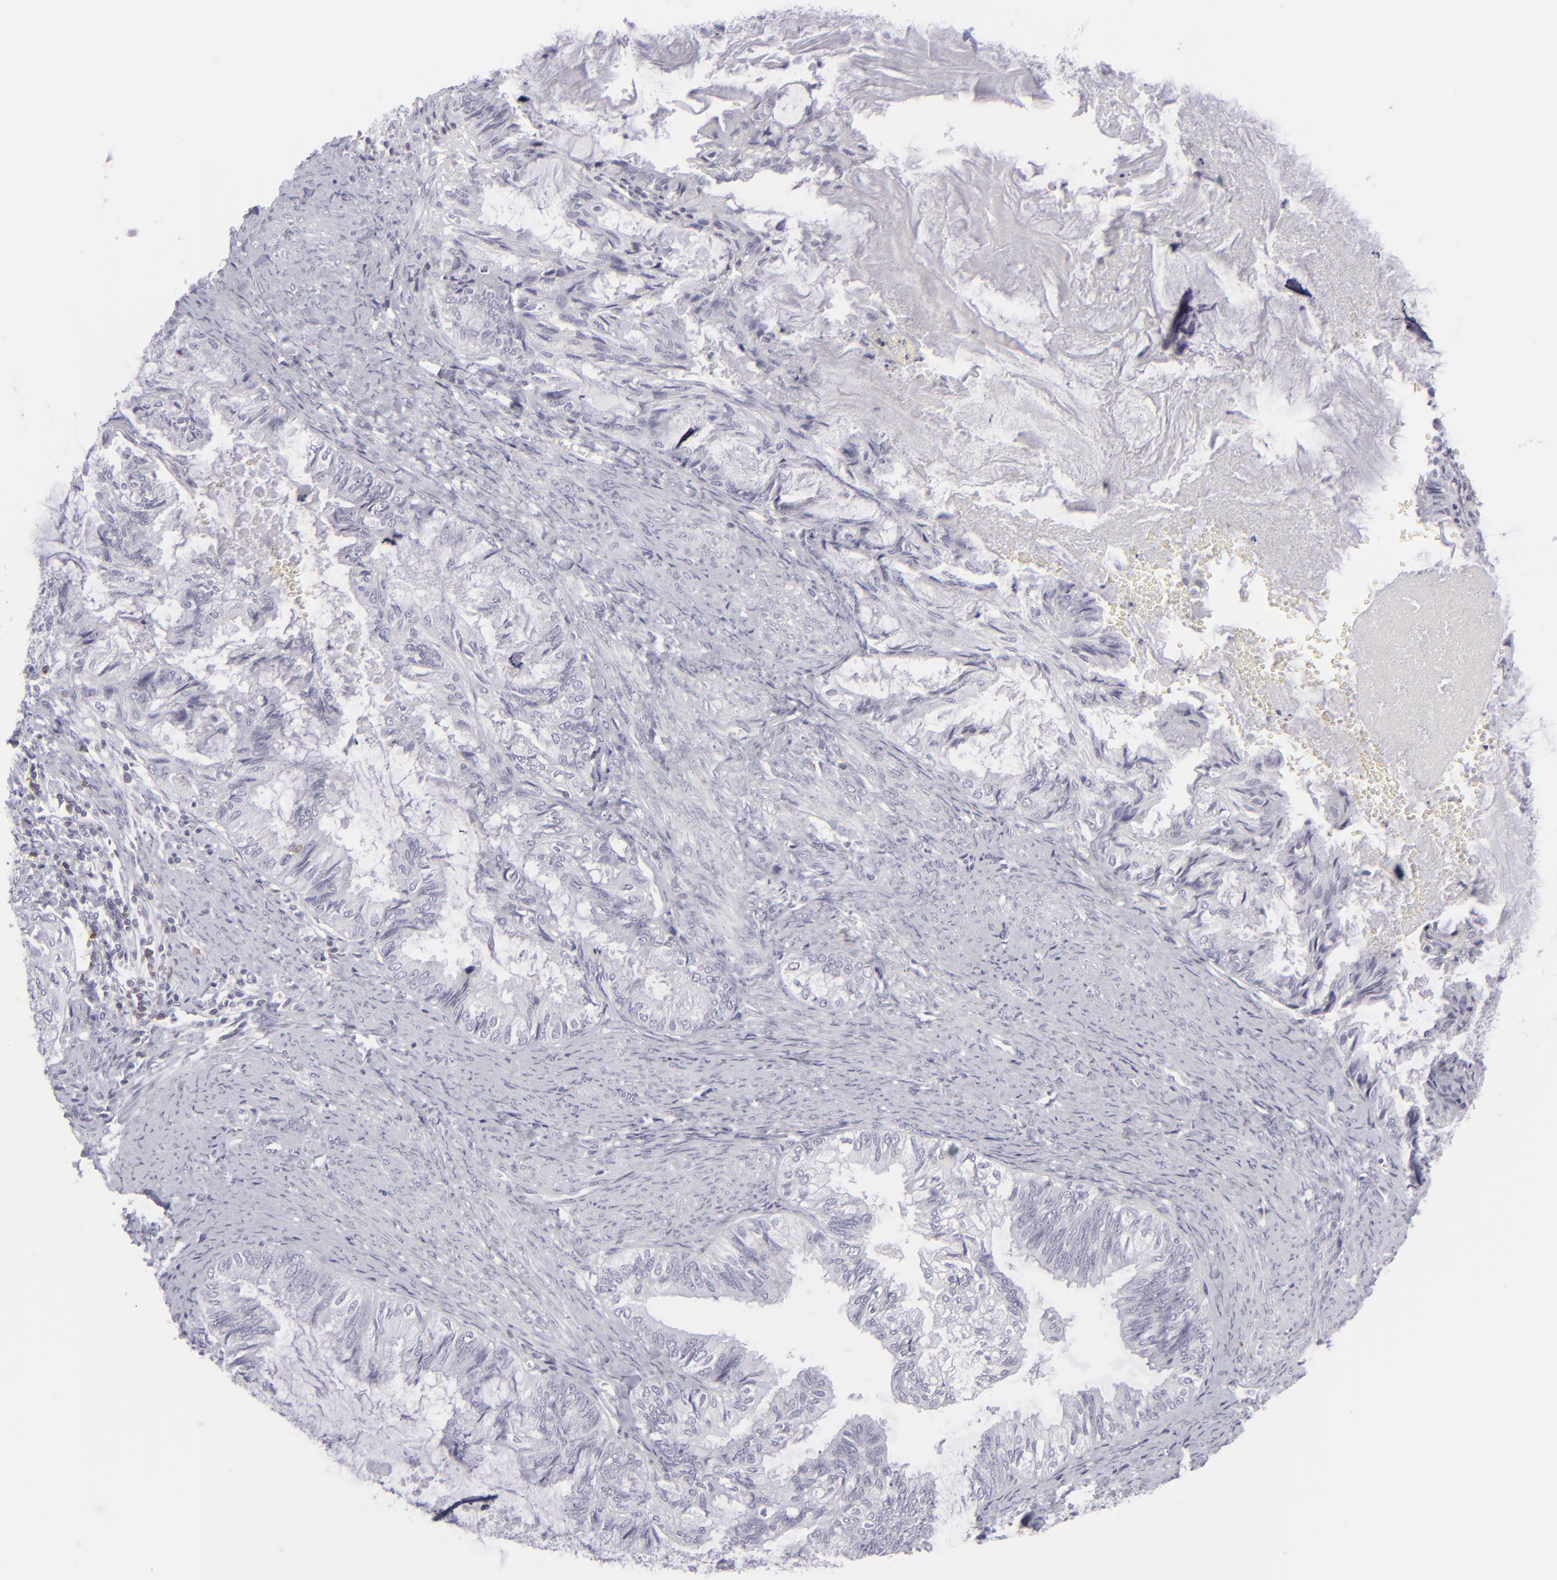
{"staining": {"intensity": "negative", "quantity": "none", "location": "none"}, "tissue": "endometrial cancer", "cell_type": "Tumor cells", "image_type": "cancer", "snomed": [{"axis": "morphology", "description": "Adenocarcinoma, NOS"}, {"axis": "topography", "description": "Endometrium"}], "caption": "High magnification brightfield microscopy of endometrial adenocarcinoma stained with DAB (3,3'-diaminobenzidine) (brown) and counterstained with hematoxylin (blue): tumor cells show no significant staining. Nuclei are stained in blue.", "gene": "CD7", "patient": {"sex": "female", "age": 86}}